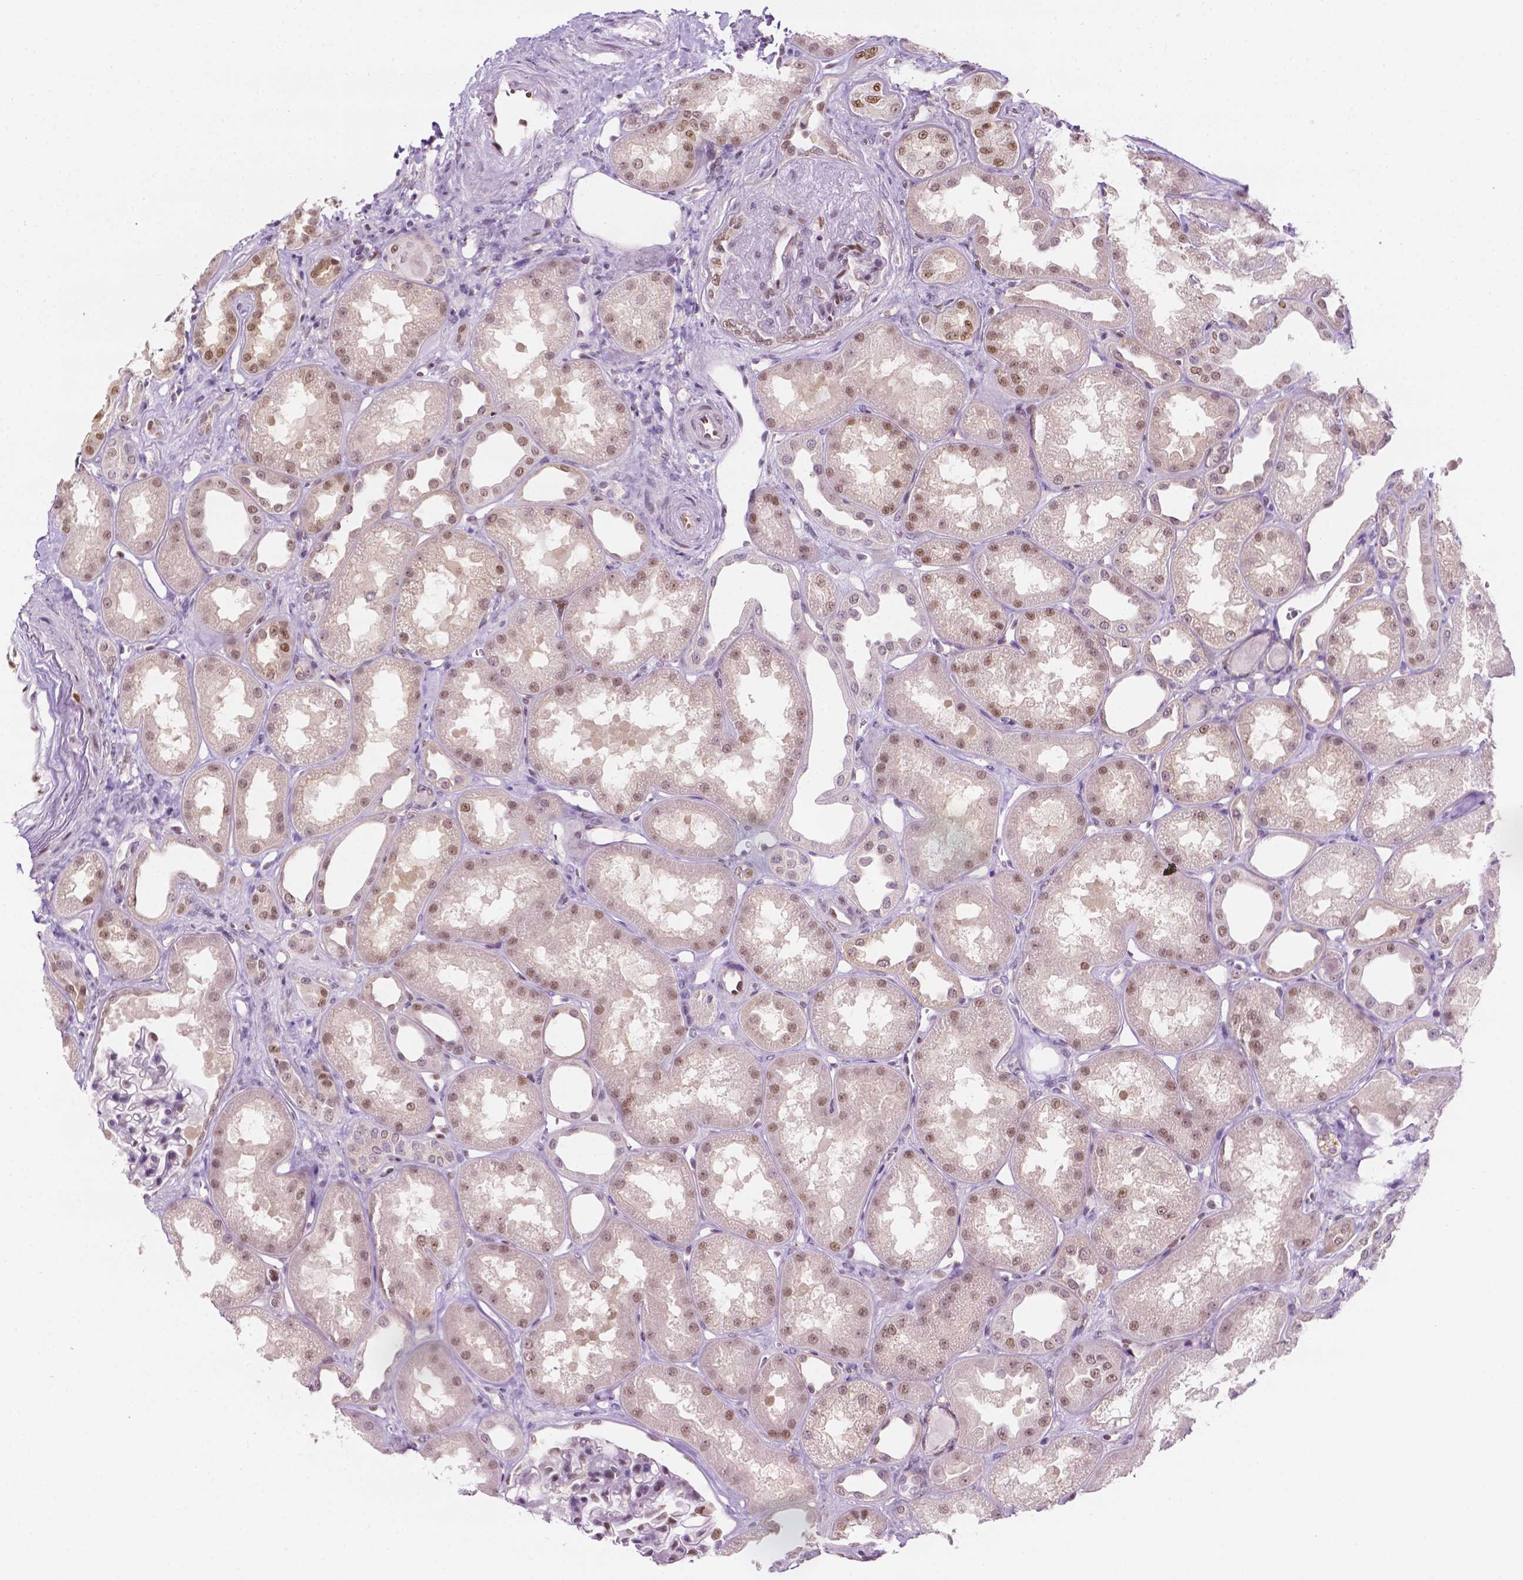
{"staining": {"intensity": "moderate", "quantity": "<25%", "location": "nuclear"}, "tissue": "kidney", "cell_type": "Cells in glomeruli", "image_type": "normal", "snomed": [{"axis": "morphology", "description": "Normal tissue, NOS"}, {"axis": "topography", "description": "Kidney"}], "caption": "Immunohistochemistry (IHC) photomicrograph of normal kidney stained for a protein (brown), which reveals low levels of moderate nuclear positivity in about <25% of cells in glomeruli.", "gene": "ERF", "patient": {"sex": "male", "age": 61}}